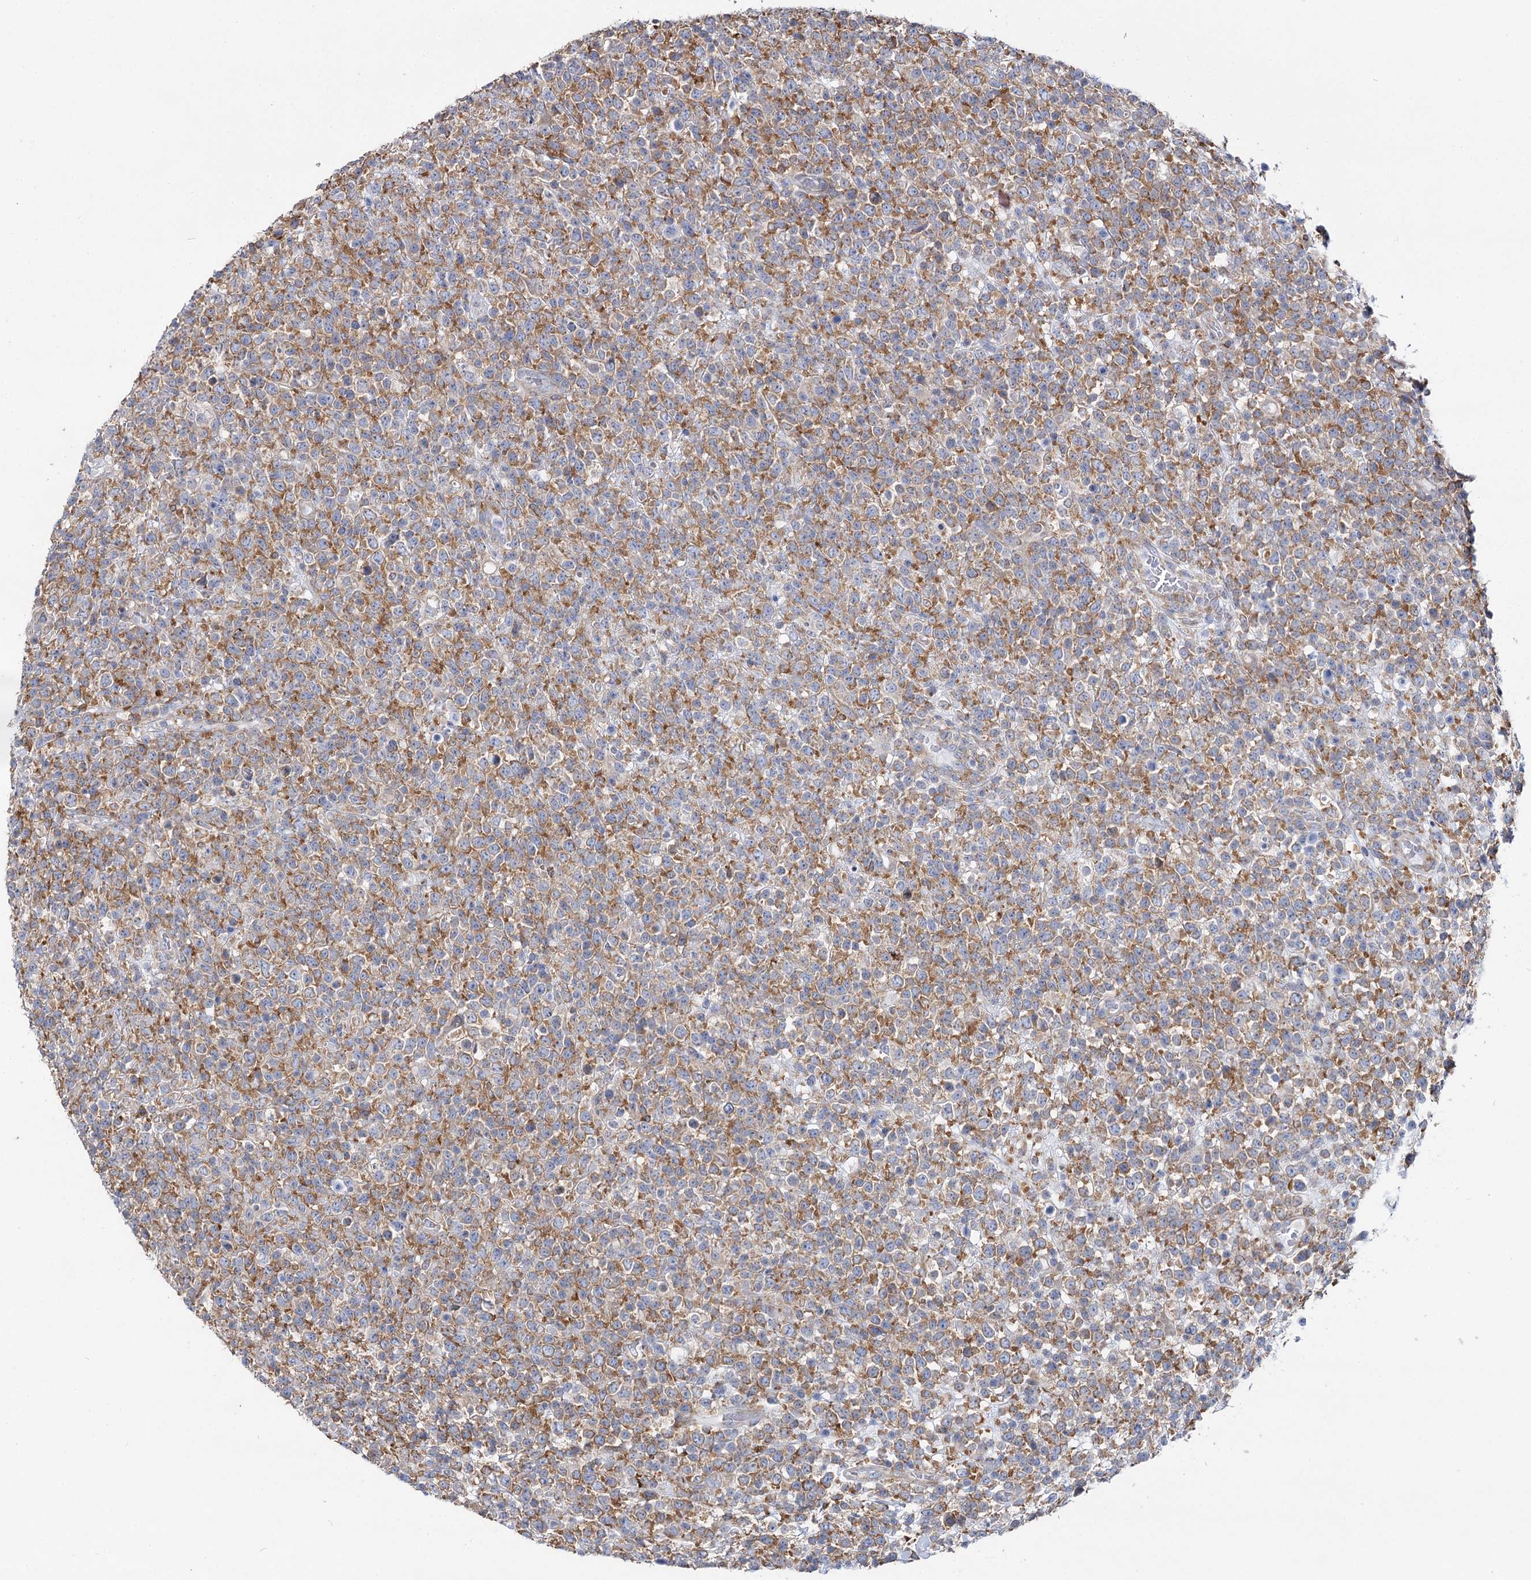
{"staining": {"intensity": "moderate", "quantity": ">75%", "location": "cytoplasmic/membranous"}, "tissue": "lymphoma", "cell_type": "Tumor cells", "image_type": "cancer", "snomed": [{"axis": "morphology", "description": "Malignant lymphoma, non-Hodgkin's type, High grade"}, {"axis": "topography", "description": "Colon"}], "caption": "Immunohistochemical staining of human lymphoma shows medium levels of moderate cytoplasmic/membranous expression in about >75% of tumor cells.", "gene": "THUMPD3", "patient": {"sex": "female", "age": 53}}